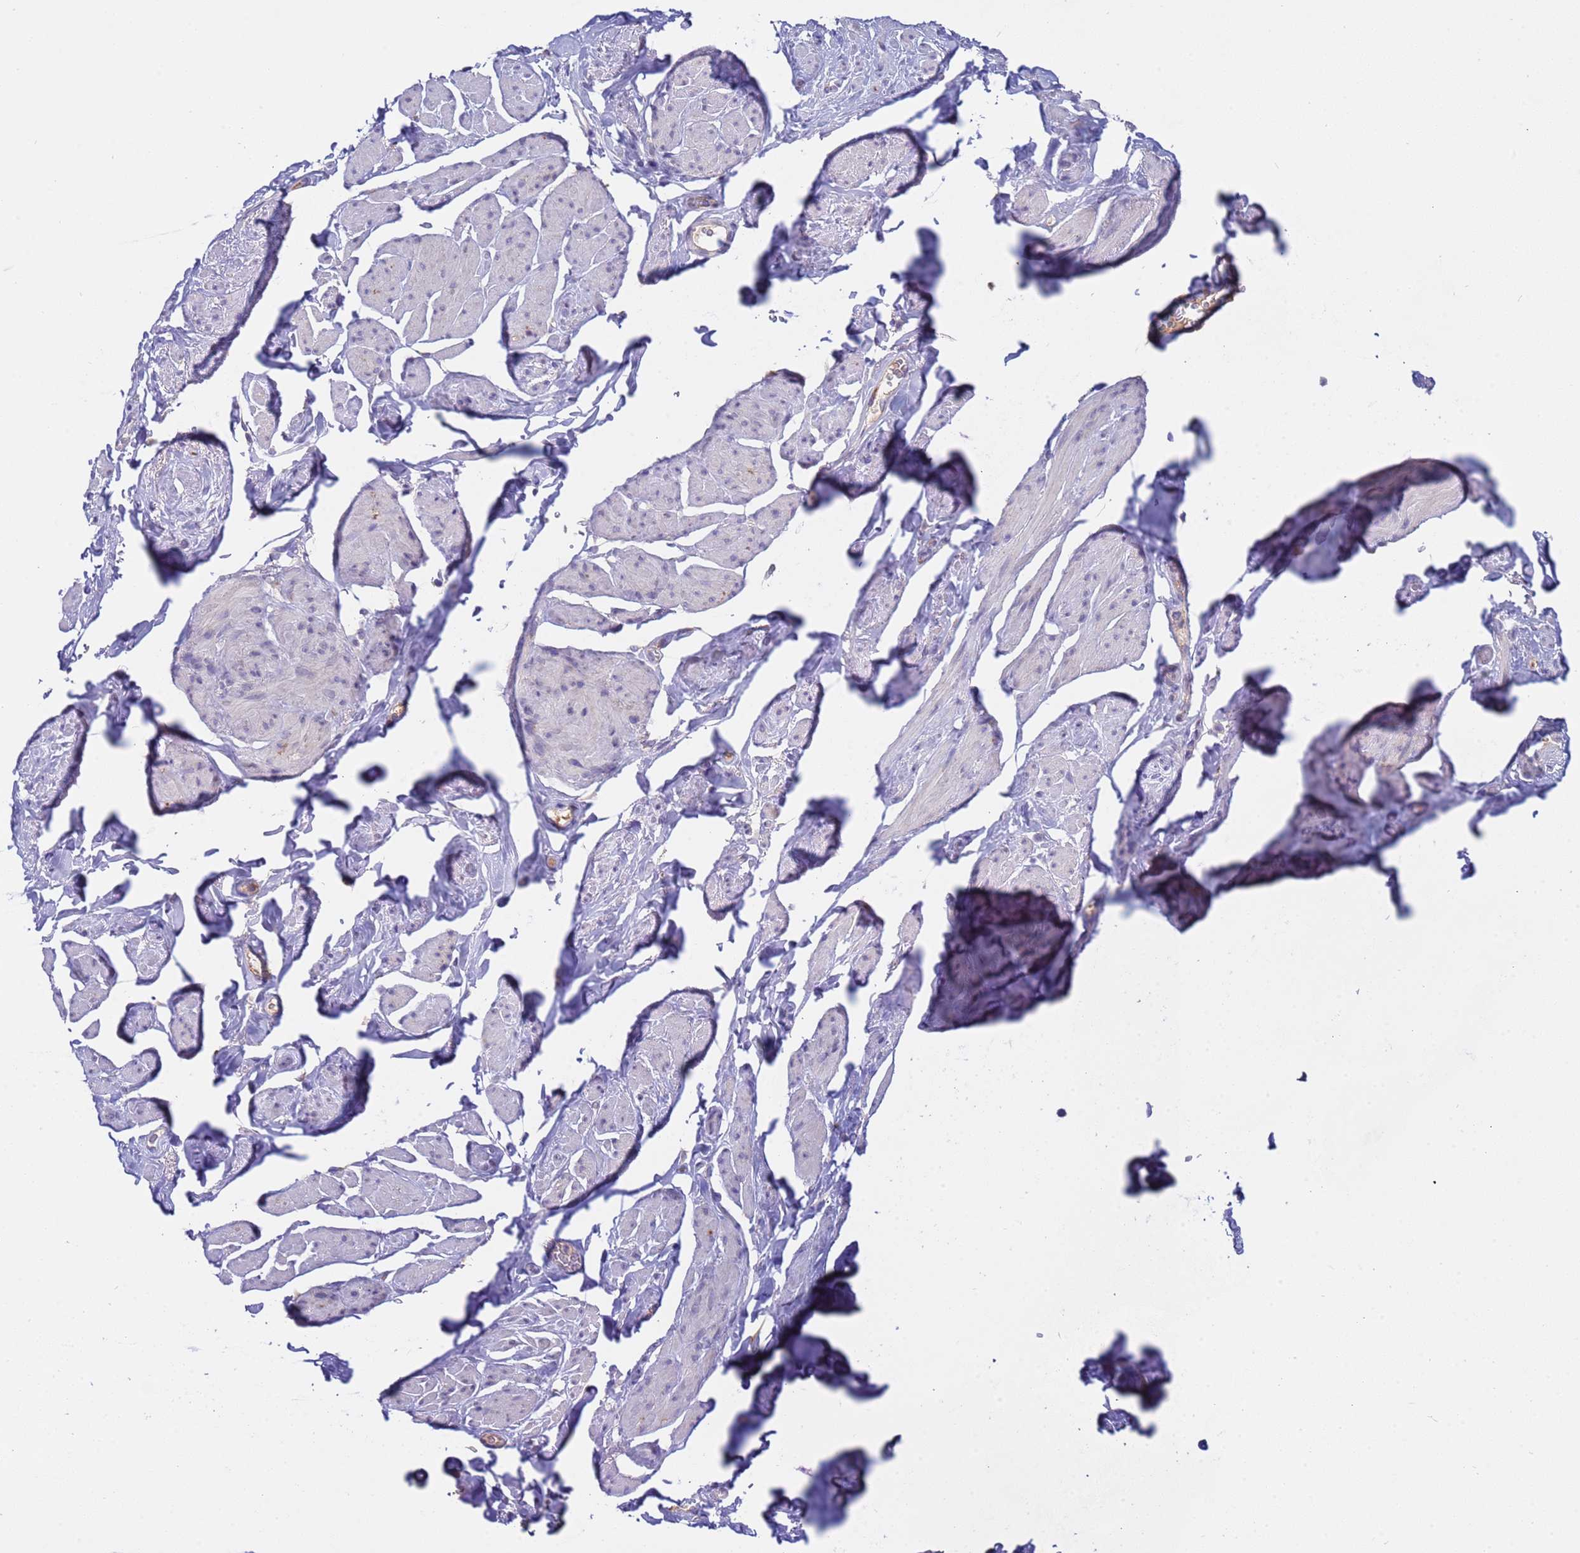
{"staining": {"intensity": "negative", "quantity": "none", "location": "none"}, "tissue": "smooth muscle", "cell_type": "Smooth muscle cells", "image_type": "normal", "snomed": [{"axis": "morphology", "description": "Normal tissue, NOS"}, {"axis": "topography", "description": "Smooth muscle"}, {"axis": "topography", "description": "Peripheral nerve tissue"}], "caption": "Smooth muscle stained for a protein using IHC reveals no expression smooth muscle cells.", "gene": "ZNF248", "patient": {"sex": "male", "age": 69}}